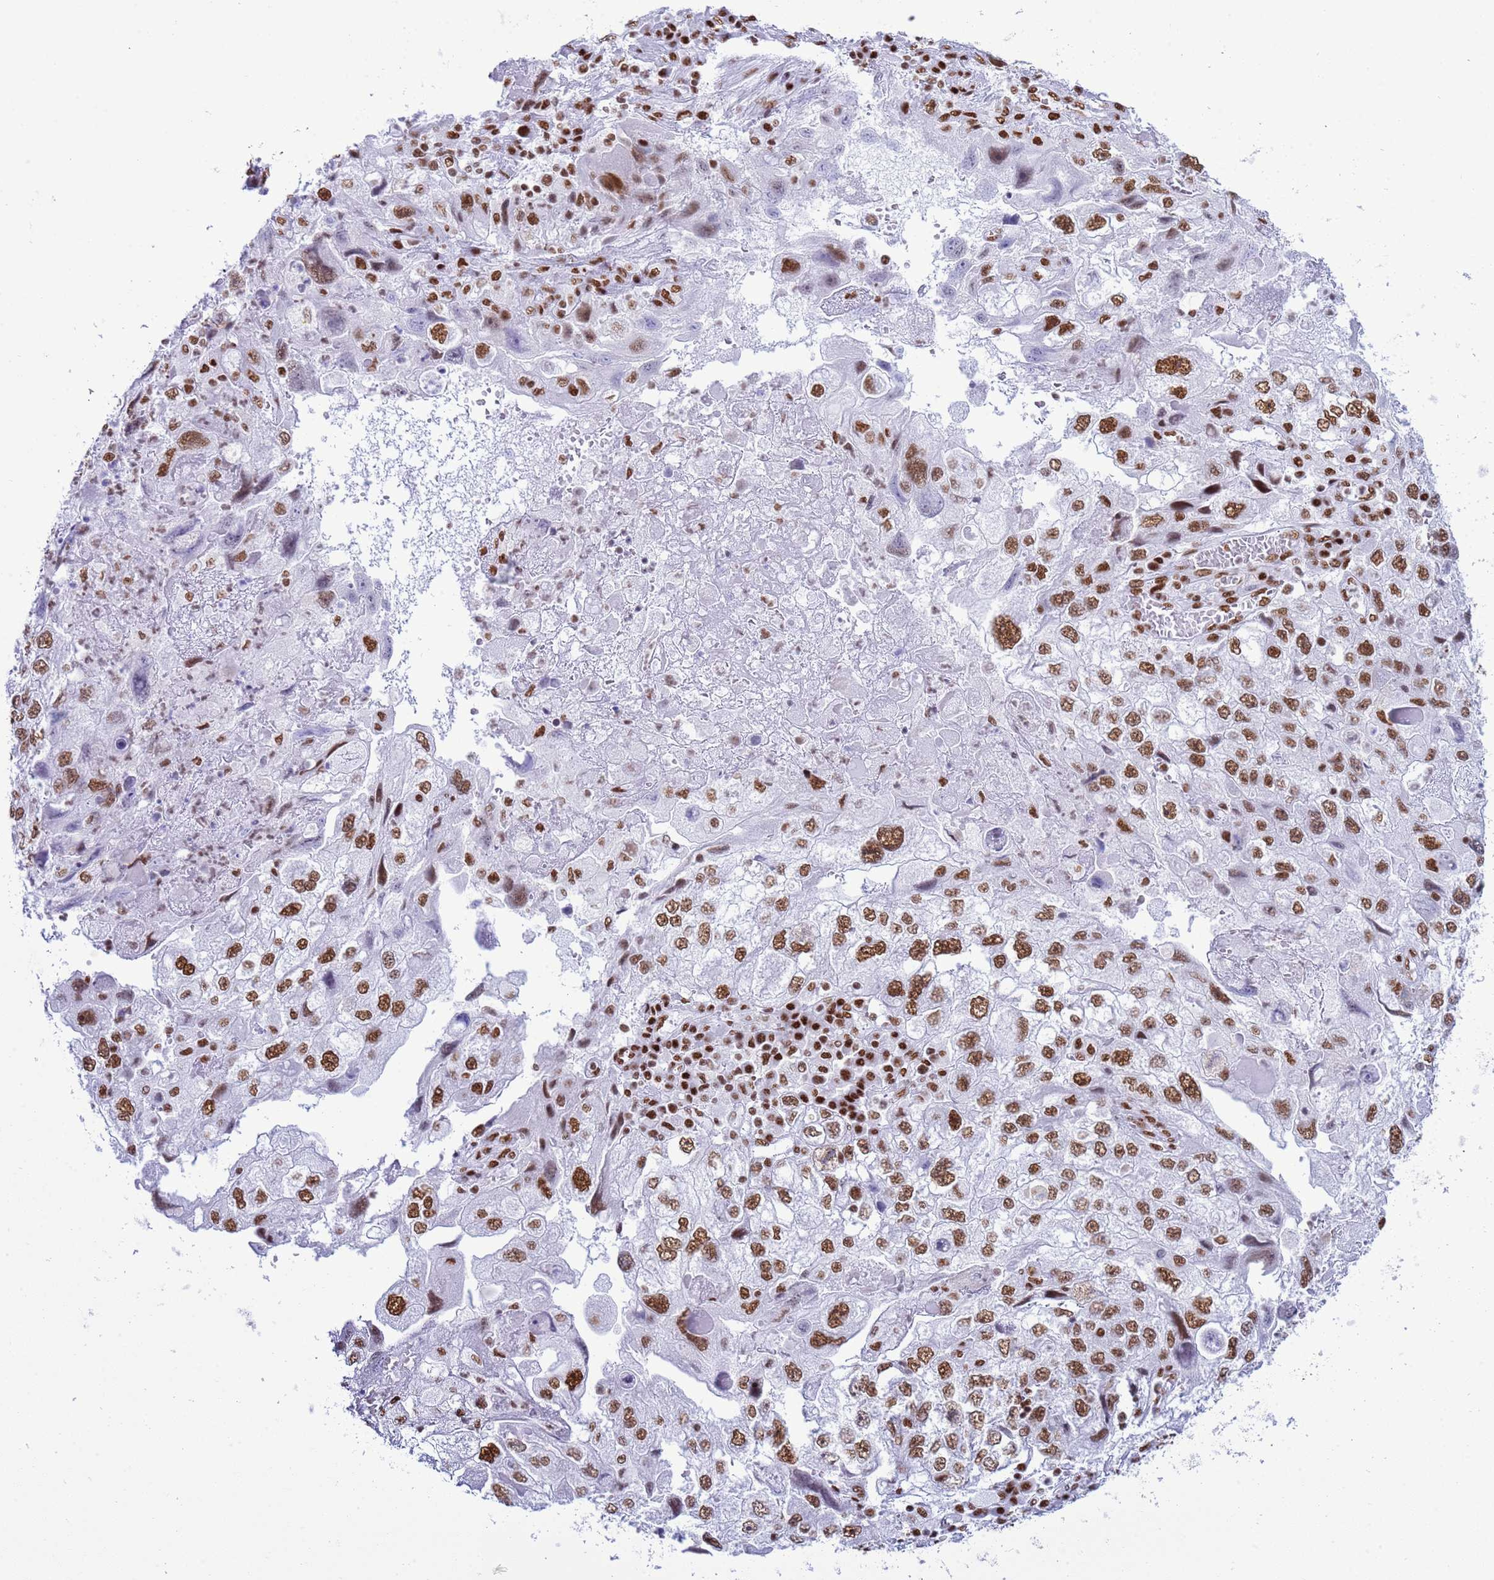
{"staining": {"intensity": "moderate", "quantity": ">75%", "location": "nuclear"}, "tissue": "endometrial cancer", "cell_type": "Tumor cells", "image_type": "cancer", "snomed": [{"axis": "morphology", "description": "Adenocarcinoma, NOS"}, {"axis": "topography", "description": "Endometrium"}], "caption": "Moderate nuclear expression is seen in approximately >75% of tumor cells in adenocarcinoma (endometrial).", "gene": "RALY", "patient": {"sex": "female", "age": 49}}